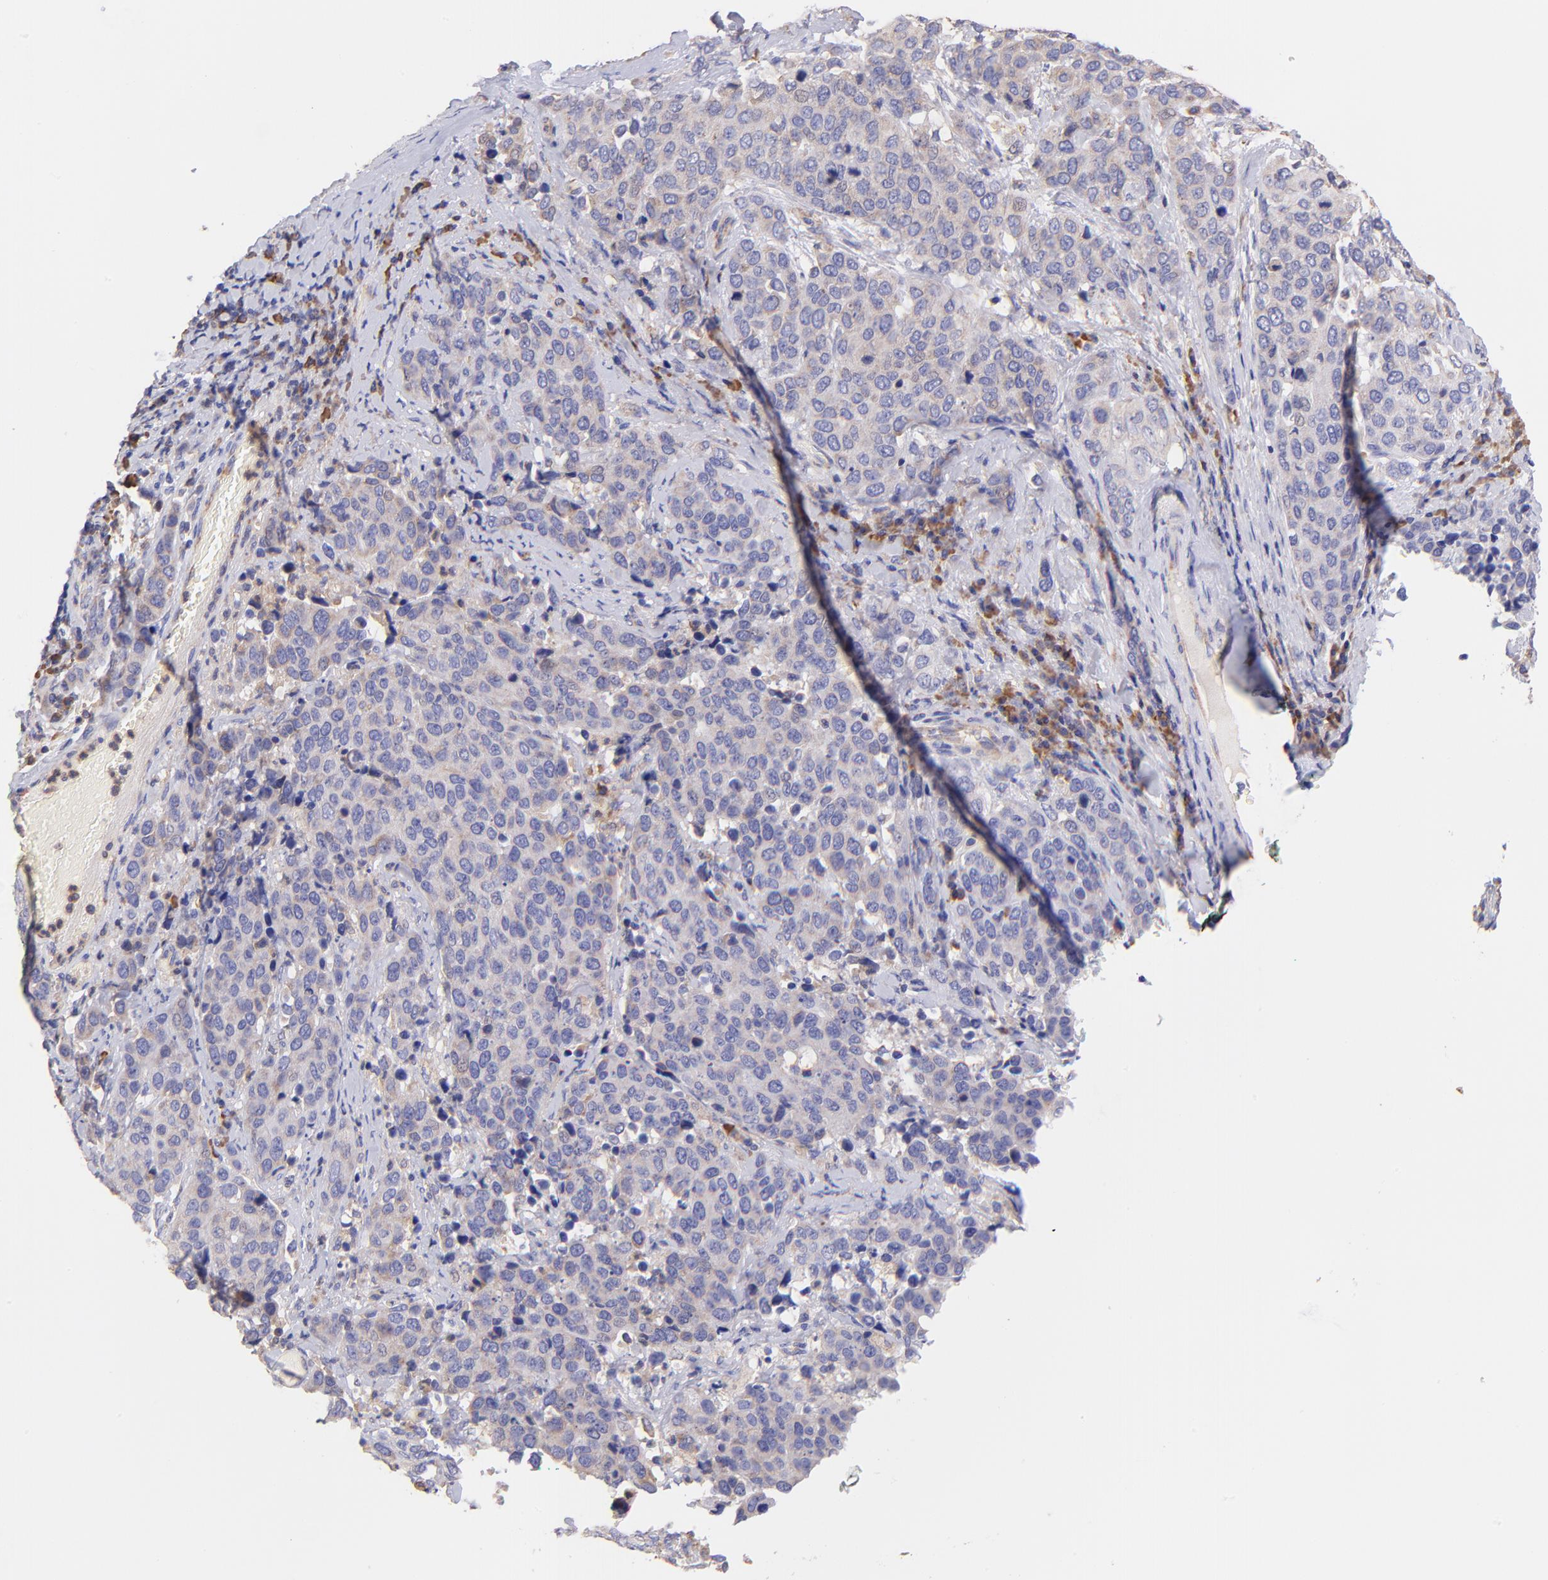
{"staining": {"intensity": "negative", "quantity": "none", "location": "none"}, "tissue": "cervical cancer", "cell_type": "Tumor cells", "image_type": "cancer", "snomed": [{"axis": "morphology", "description": "Squamous cell carcinoma, NOS"}, {"axis": "topography", "description": "Cervix"}], "caption": "Tumor cells show no significant protein staining in cervical cancer (squamous cell carcinoma).", "gene": "PREX1", "patient": {"sex": "female", "age": 54}}